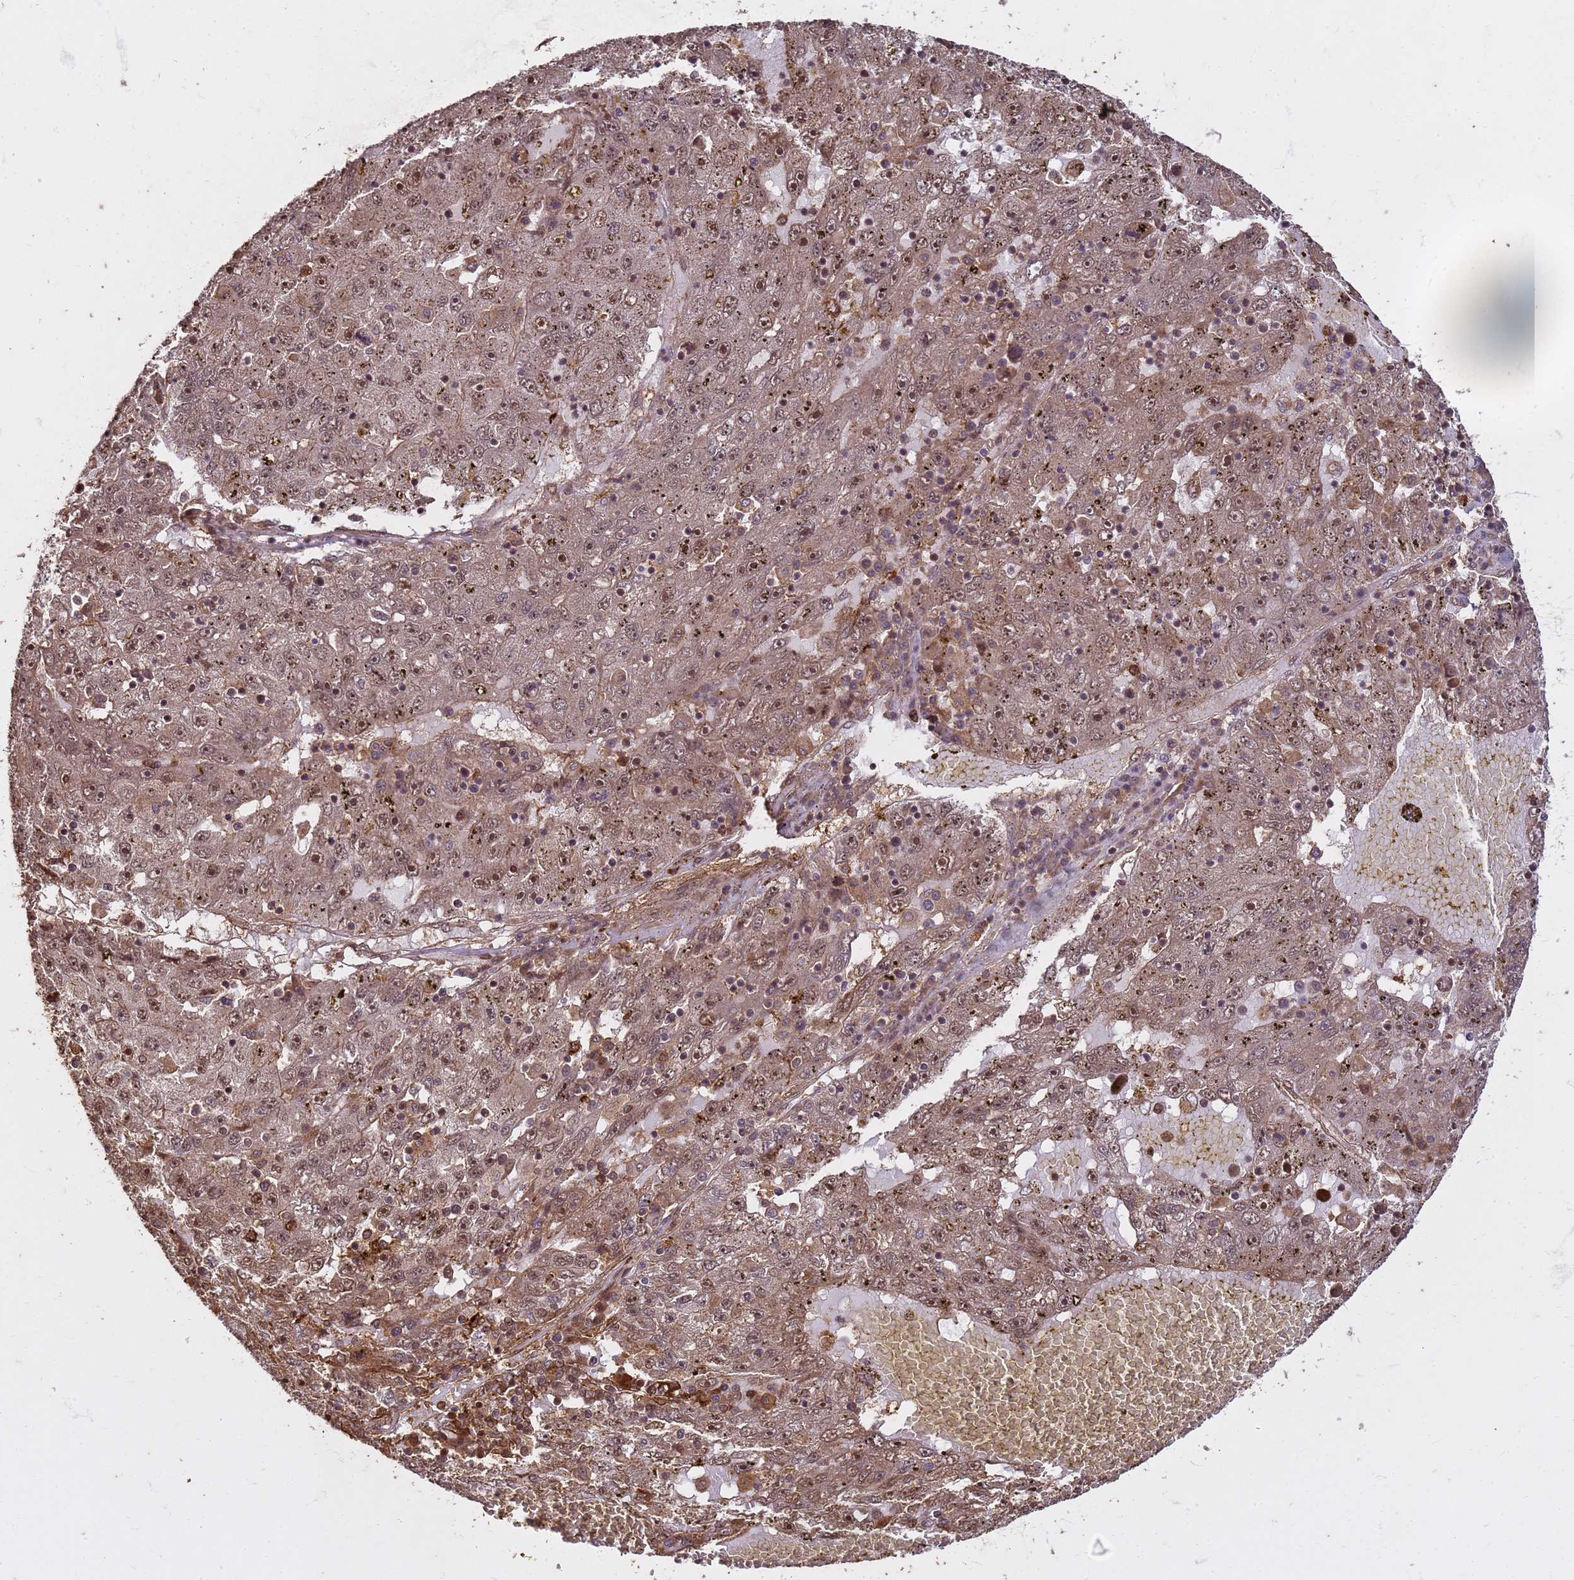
{"staining": {"intensity": "moderate", "quantity": "25%-75%", "location": "nuclear"}, "tissue": "liver cancer", "cell_type": "Tumor cells", "image_type": "cancer", "snomed": [{"axis": "morphology", "description": "Carcinoma, Hepatocellular, NOS"}, {"axis": "topography", "description": "Liver"}], "caption": "Immunohistochemical staining of human hepatocellular carcinoma (liver) shows medium levels of moderate nuclear protein expression in approximately 25%-75% of tumor cells. The staining was performed using DAB to visualize the protein expression in brown, while the nuclei were stained in blue with hematoxylin (Magnification: 20x).", "gene": "KIF26A", "patient": {"sex": "male", "age": 49}}